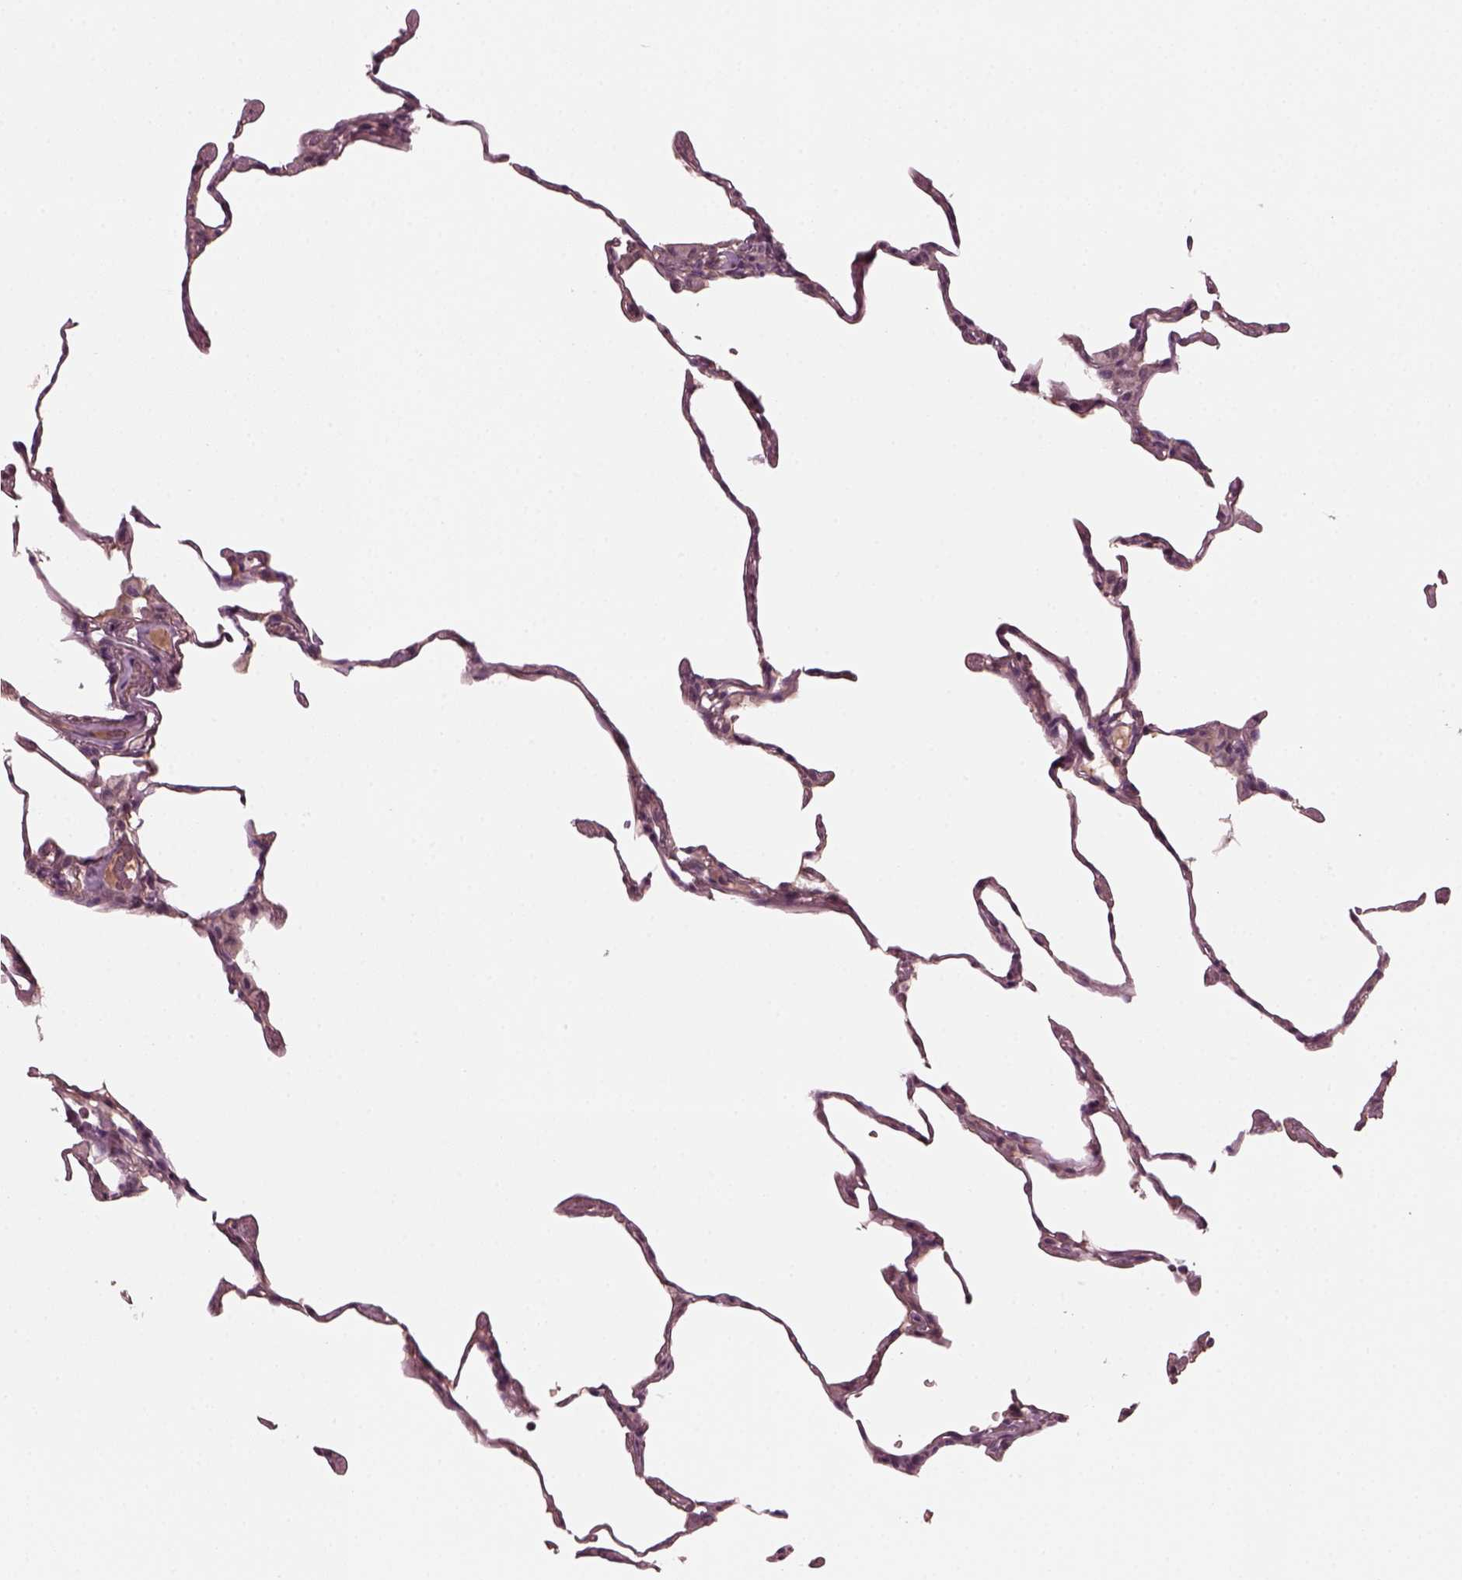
{"staining": {"intensity": "negative", "quantity": "none", "location": "none"}, "tissue": "lung", "cell_type": "Alveolar cells", "image_type": "normal", "snomed": [{"axis": "morphology", "description": "Normal tissue, NOS"}, {"axis": "topography", "description": "Lung"}], "caption": "Immunohistochemistry micrograph of benign lung stained for a protein (brown), which exhibits no expression in alveolar cells. (DAB IHC visualized using brightfield microscopy, high magnification).", "gene": "PORCN", "patient": {"sex": "female", "age": 57}}